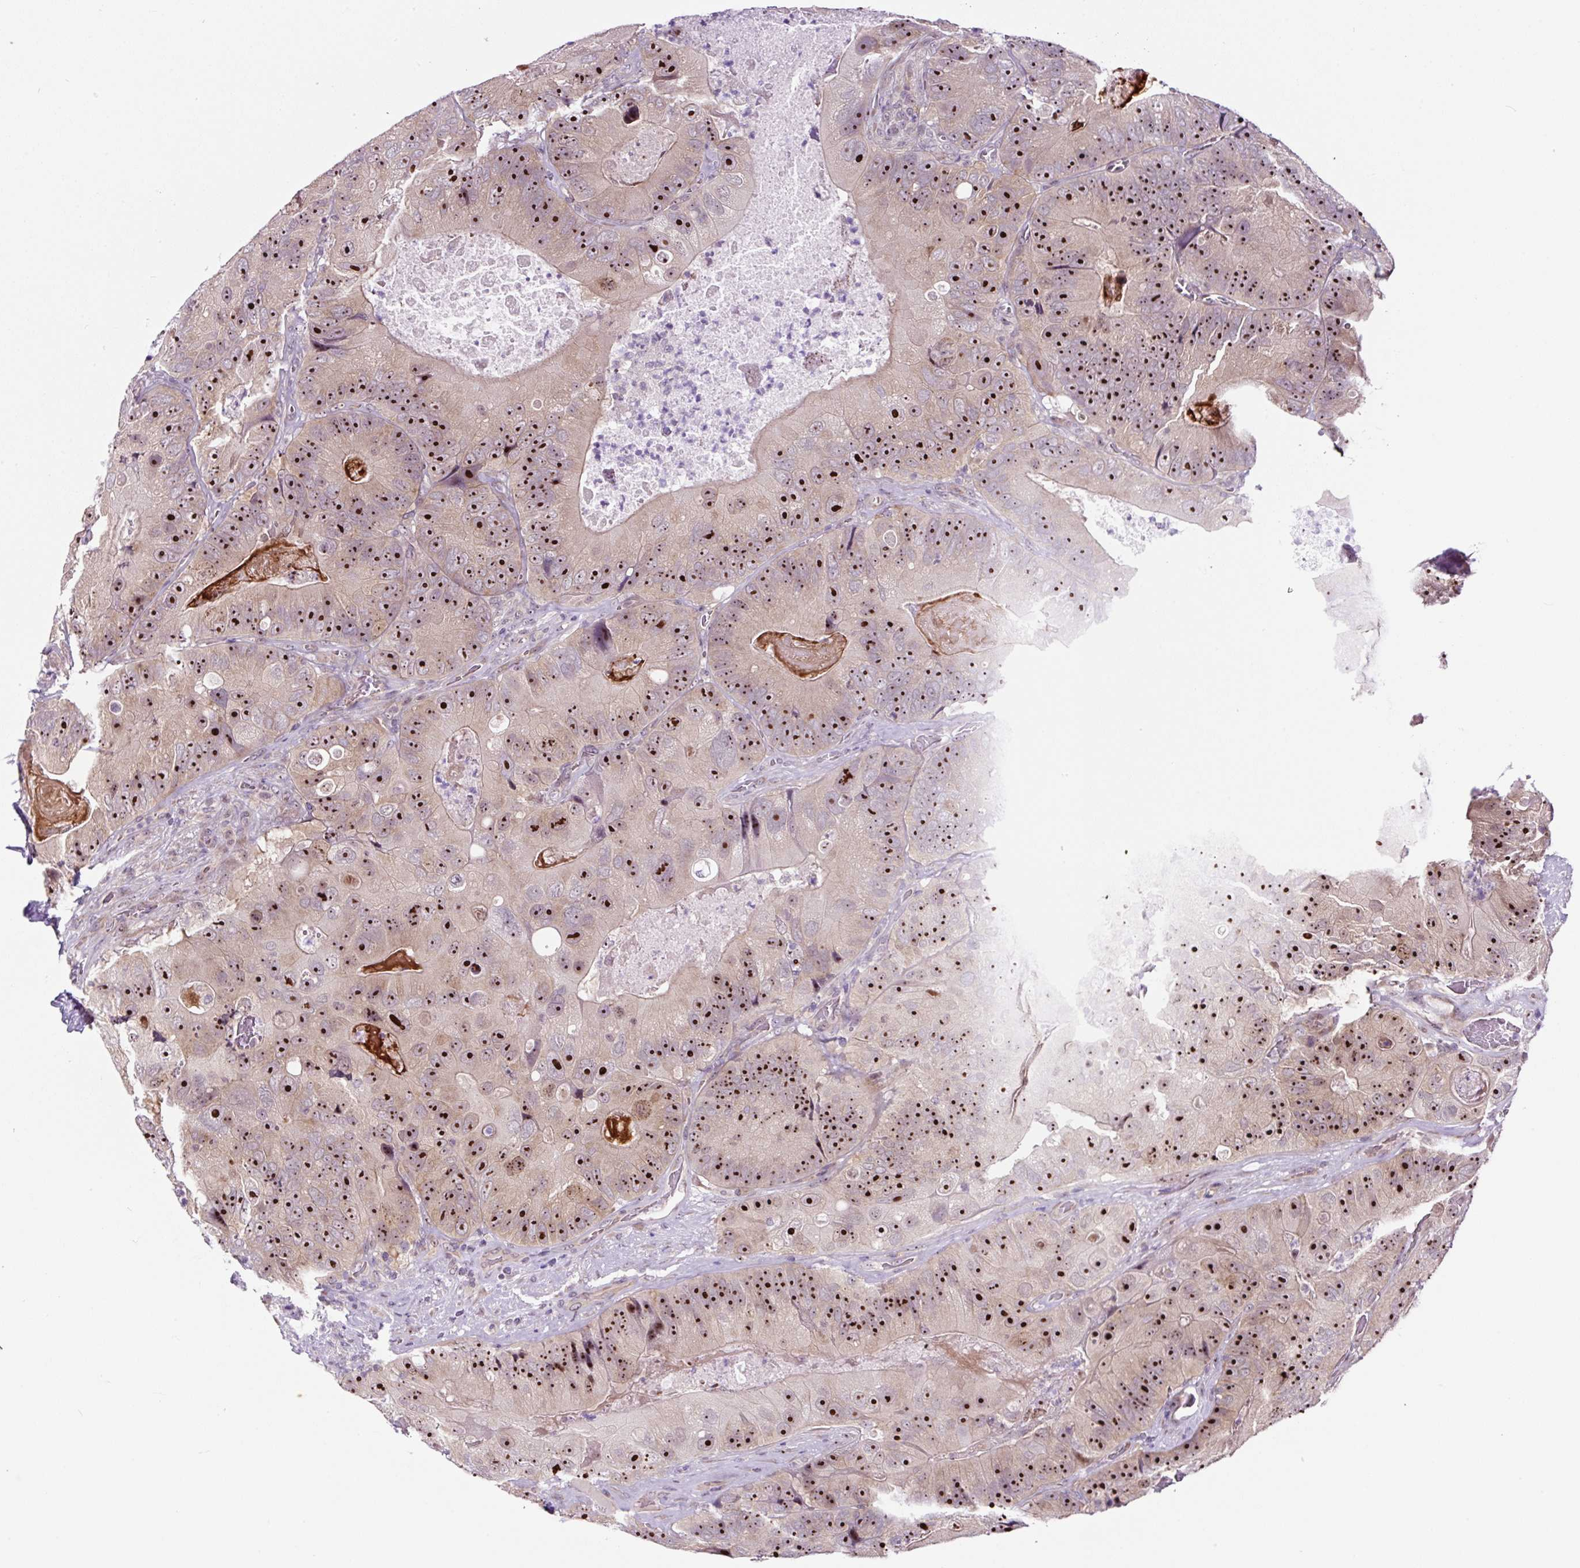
{"staining": {"intensity": "strong", "quantity": ">75%", "location": "nuclear"}, "tissue": "colorectal cancer", "cell_type": "Tumor cells", "image_type": "cancer", "snomed": [{"axis": "morphology", "description": "Adenocarcinoma, NOS"}, {"axis": "topography", "description": "Colon"}], "caption": "Colorectal adenocarcinoma stained for a protein (brown) reveals strong nuclear positive staining in about >75% of tumor cells.", "gene": "NOM1", "patient": {"sex": "female", "age": 86}}